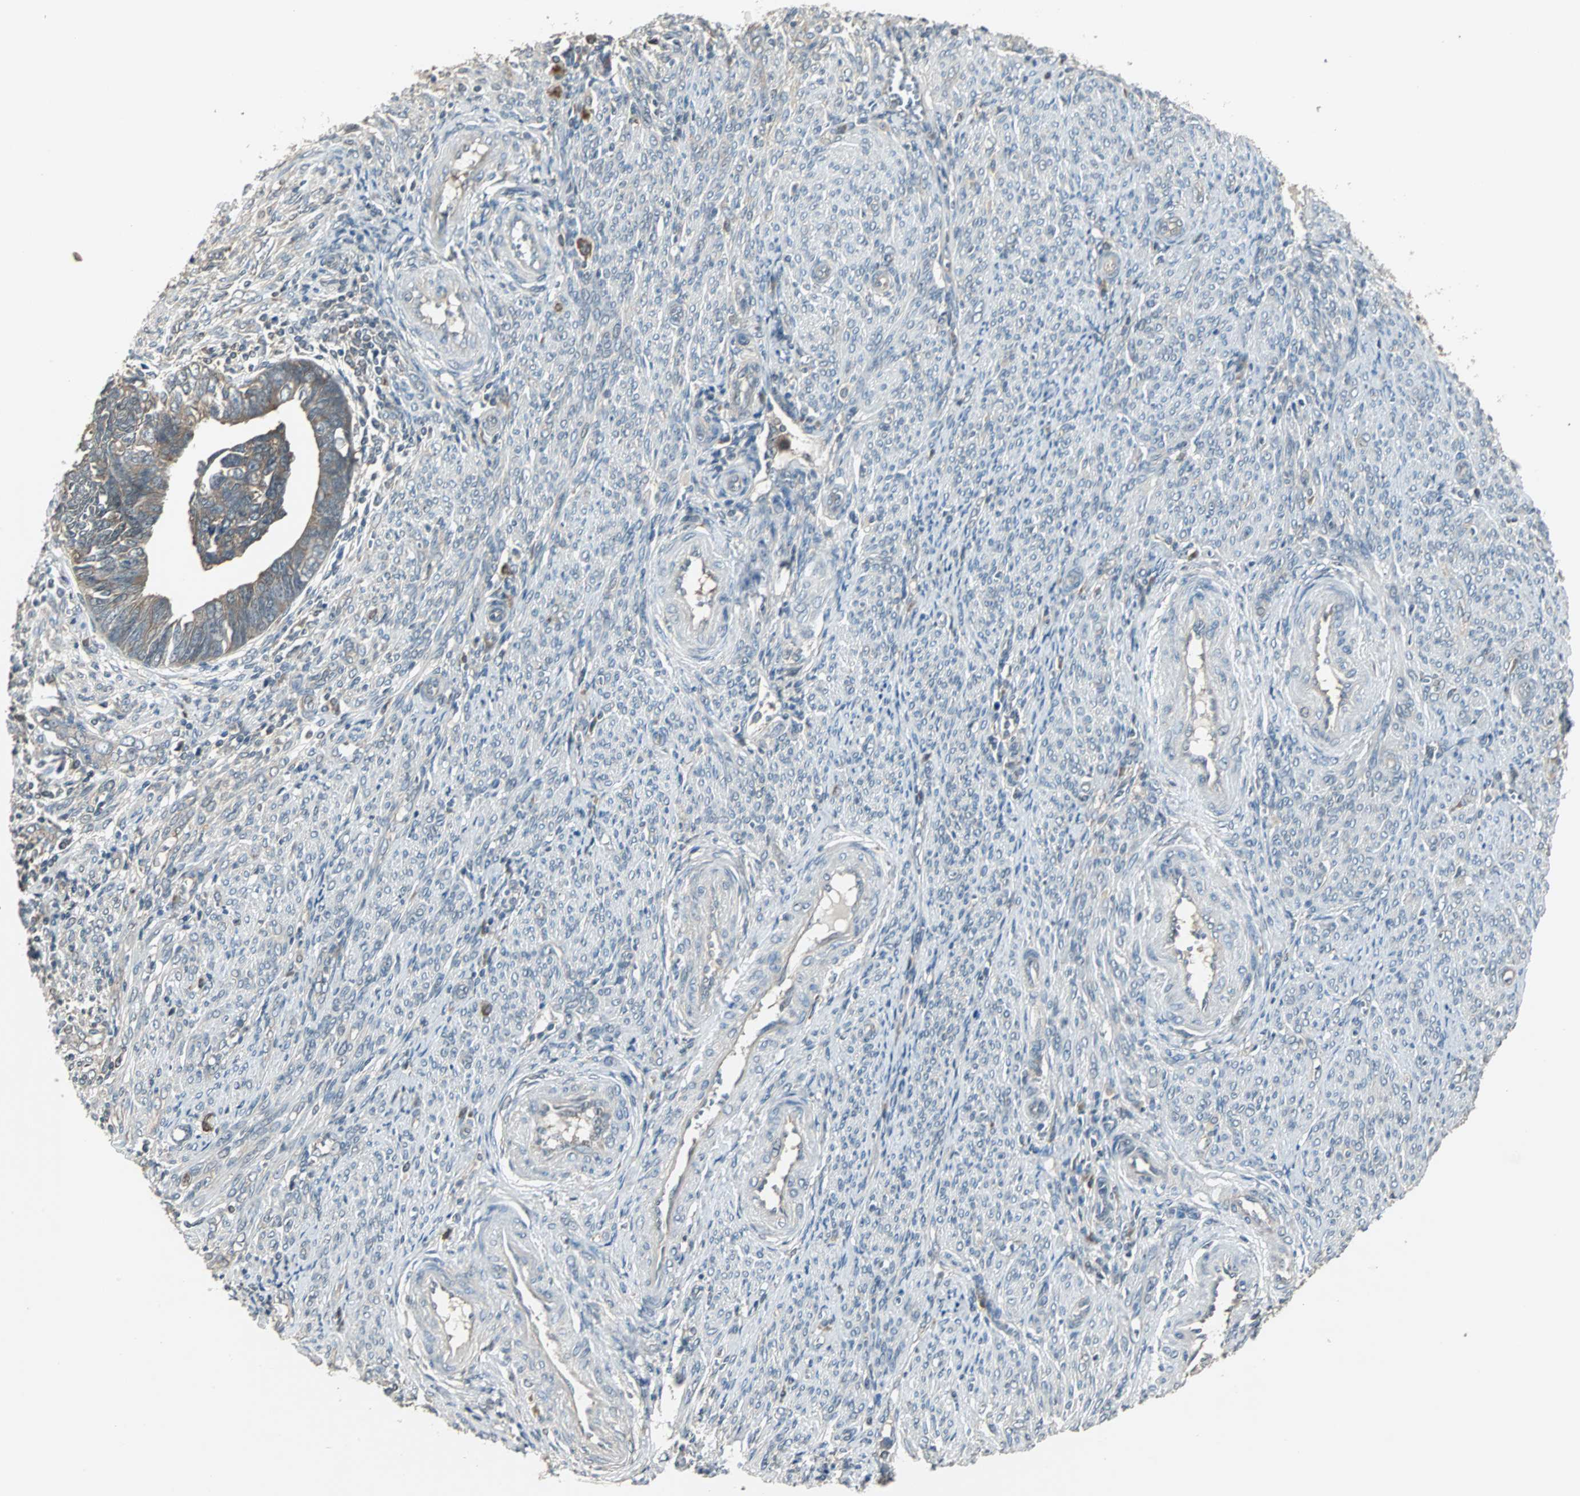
{"staining": {"intensity": "moderate", "quantity": ">75%", "location": "cytoplasmic/membranous"}, "tissue": "endometrial cancer", "cell_type": "Tumor cells", "image_type": "cancer", "snomed": [{"axis": "morphology", "description": "Adenocarcinoma, NOS"}, {"axis": "topography", "description": "Endometrium"}], "caption": "Adenocarcinoma (endometrial) stained for a protein exhibits moderate cytoplasmic/membranous positivity in tumor cells.", "gene": "ABHD2", "patient": {"sex": "female", "age": 75}}